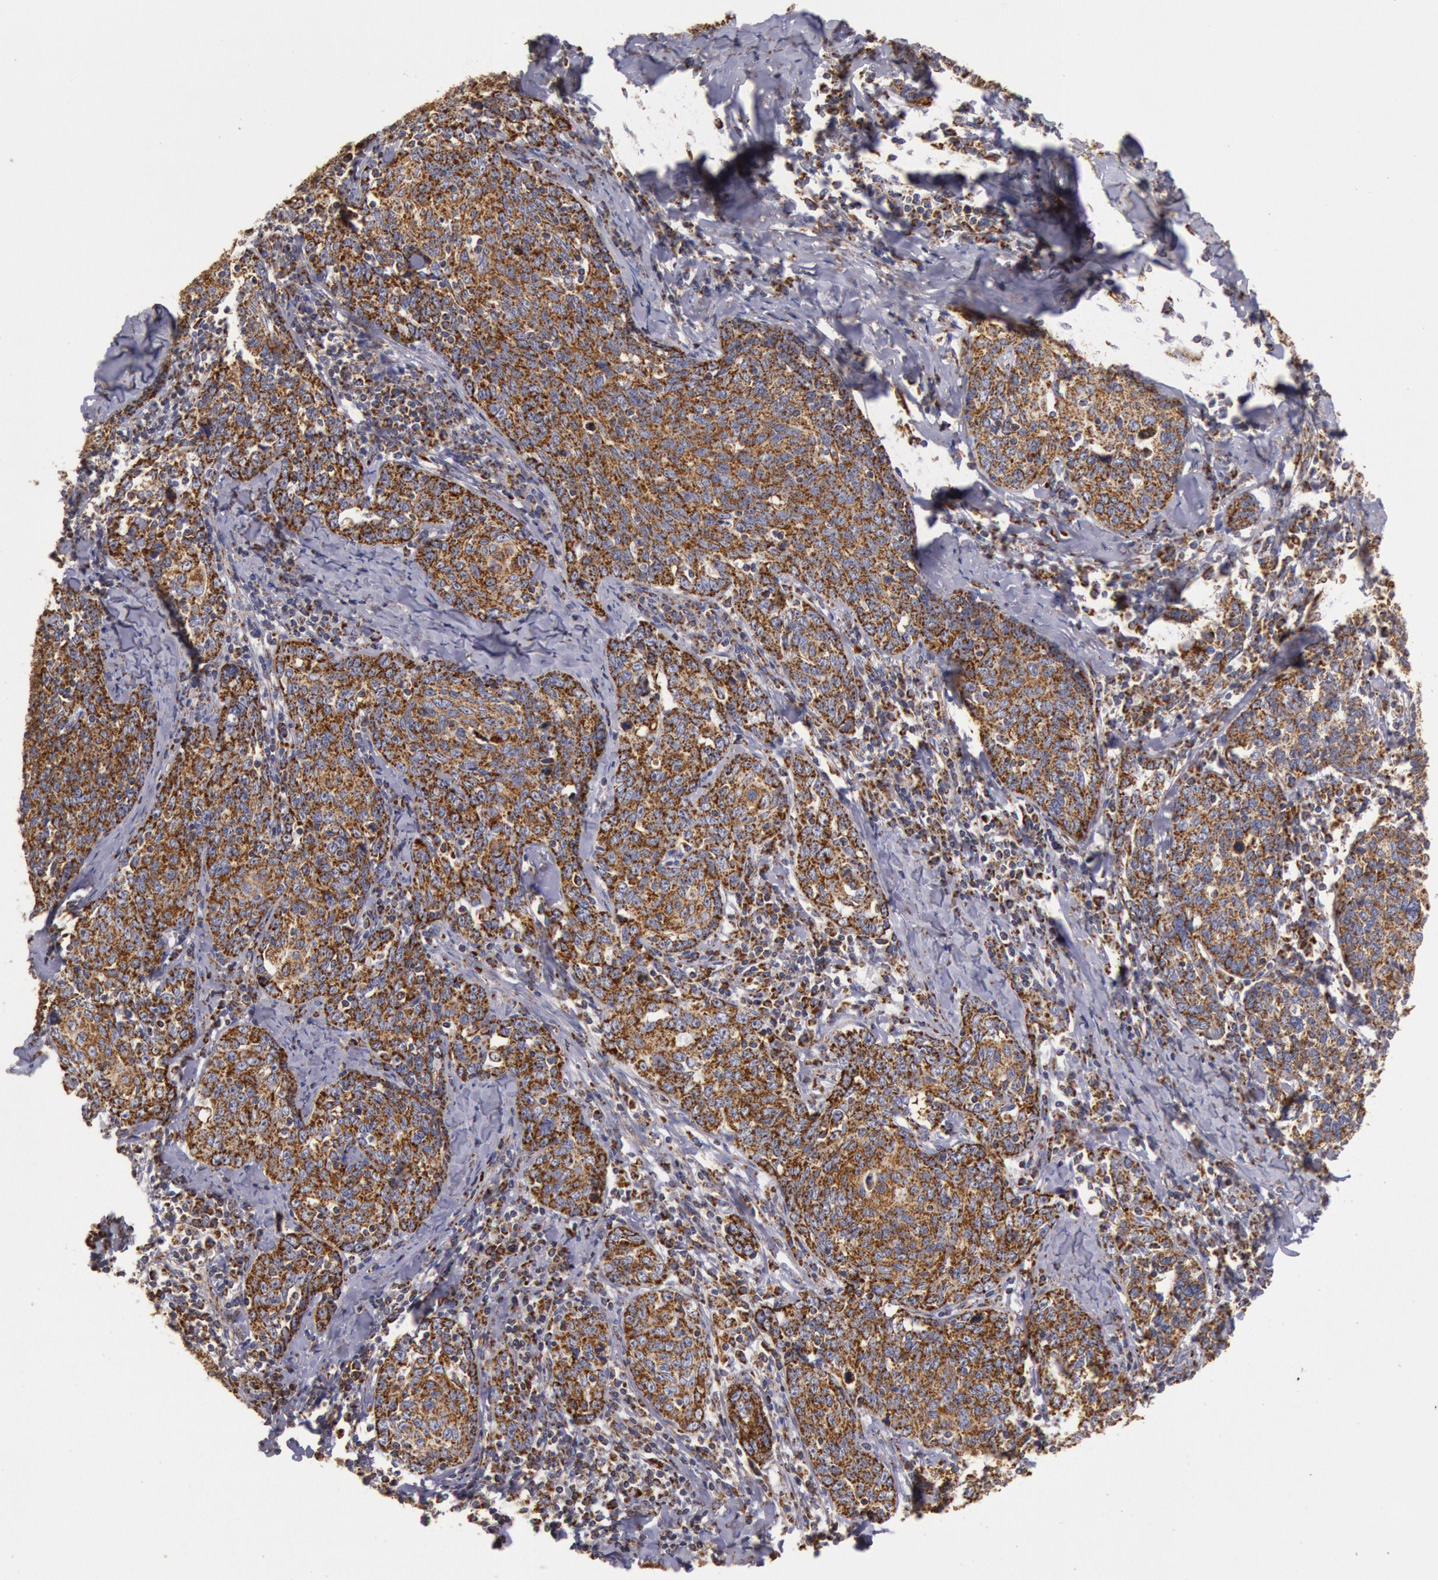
{"staining": {"intensity": "strong", "quantity": ">75%", "location": "cytoplasmic/membranous"}, "tissue": "cervical cancer", "cell_type": "Tumor cells", "image_type": "cancer", "snomed": [{"axis": "morphology", "description": "Squamous cell carcinoma, NOS"}, {"axis": "topography", "description": "Cervix"}], "caption": "This is an image of IHC staining of squamous cell carcinoma (cervical), which shows strong expression in the cytoplasmic/membranous of tumor cells.", "gene": "CYC1", "patient": {"sex": "female", "age": 41}}